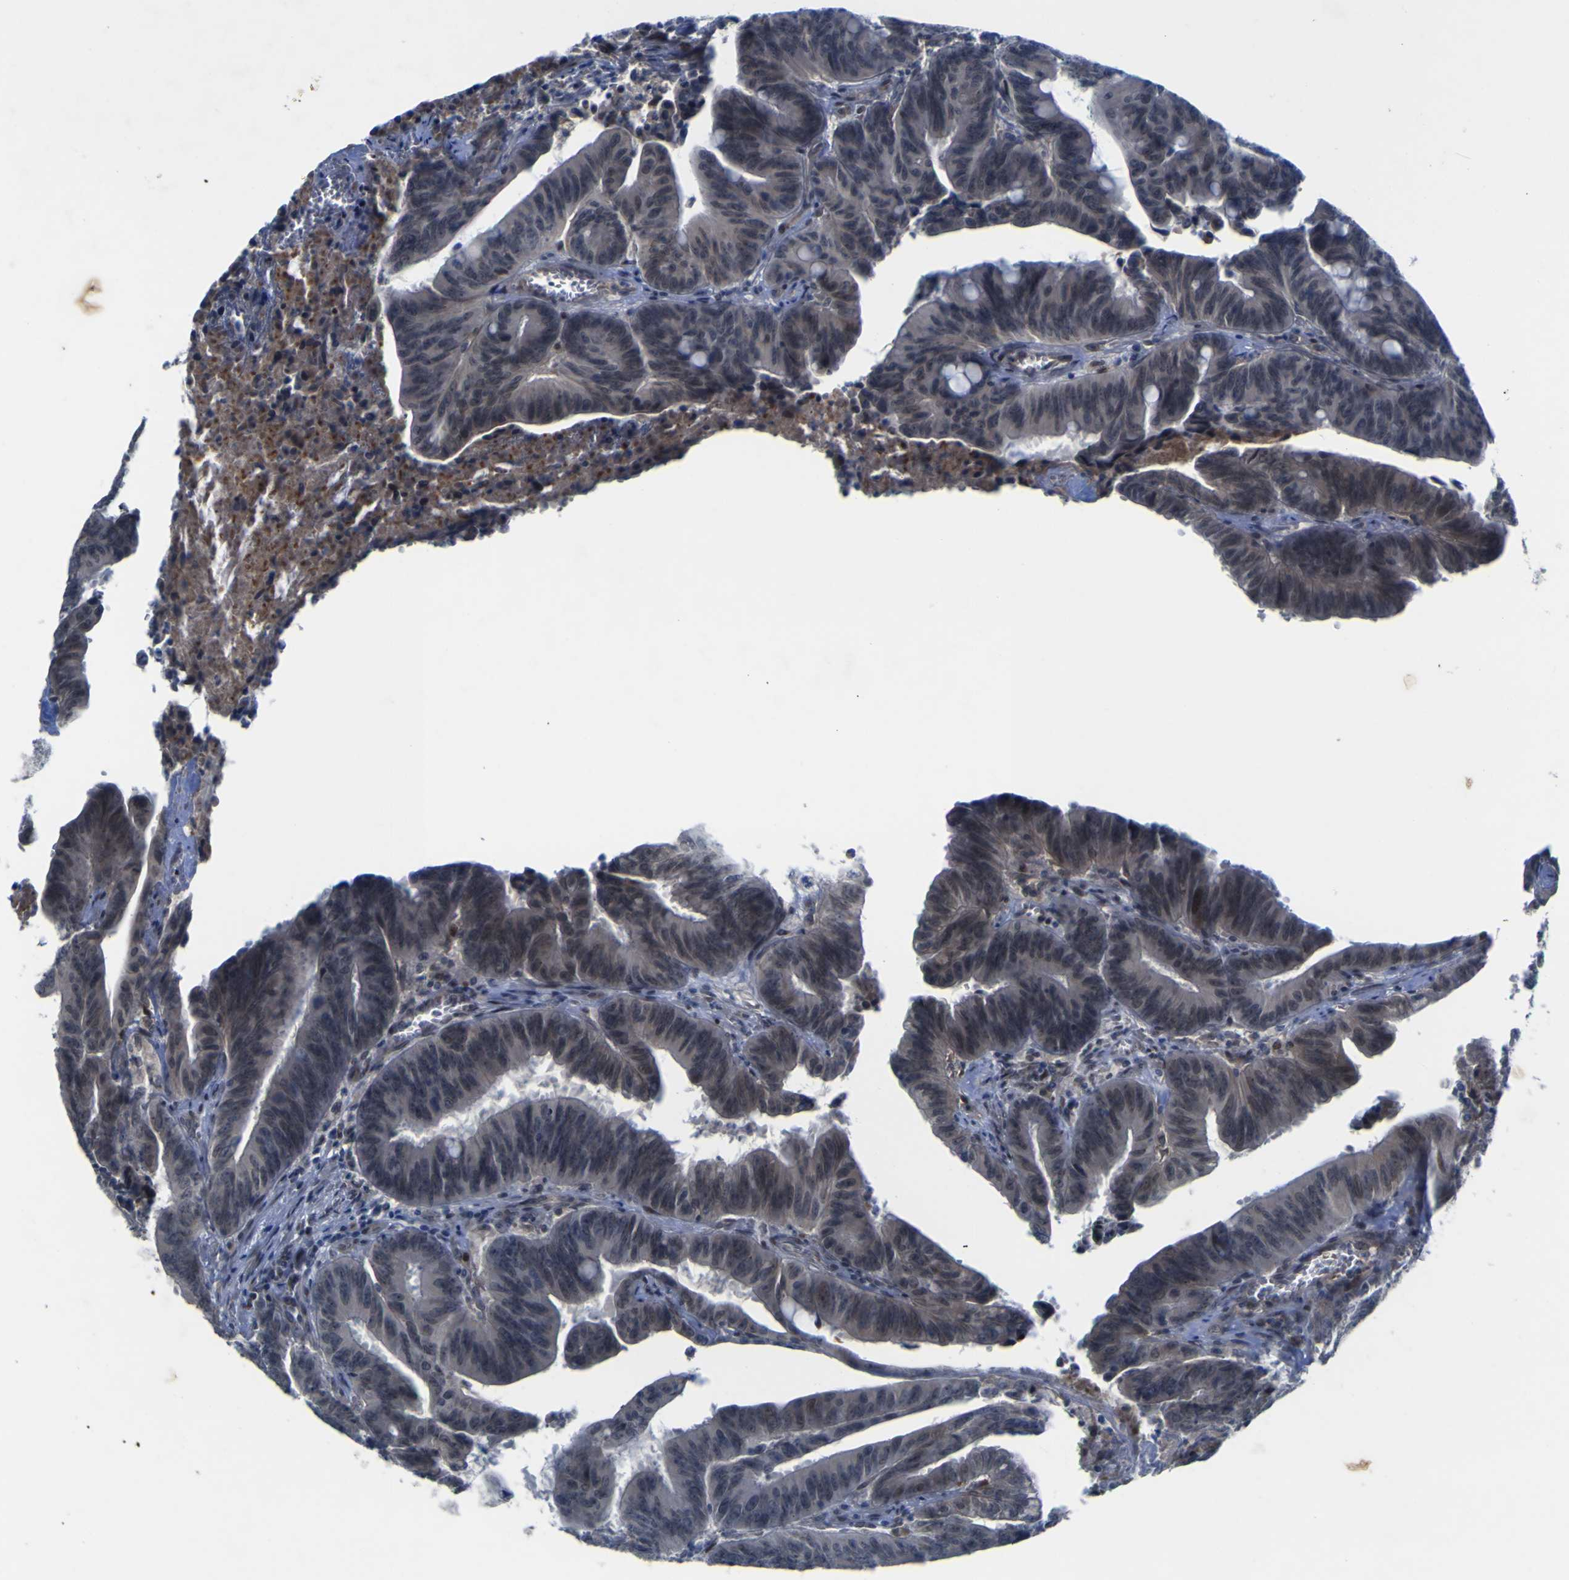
{"staining": {"intensity": "negative", "quantity": "none", "location": "none"}, "tissue": "colorectal cancer", "cell_type": "Tumor cells", "image_type": "cancer", "snomed": [{"axis": "morphology", "description": "Adenocarcinoma, NOS"}, {"axis": "topography", "description": "Colon"}], "caption": "Immunohistochemistry (IHC) micrograph of neoplastic tissue: human adenocarcinoma (colorectal) stained with DAB (3,3'-diaminobenzidine) reveals no significant protein positivity in tumor cells.", "gene": "NAV1", "patient": {"sex": "male", "age": 45}}